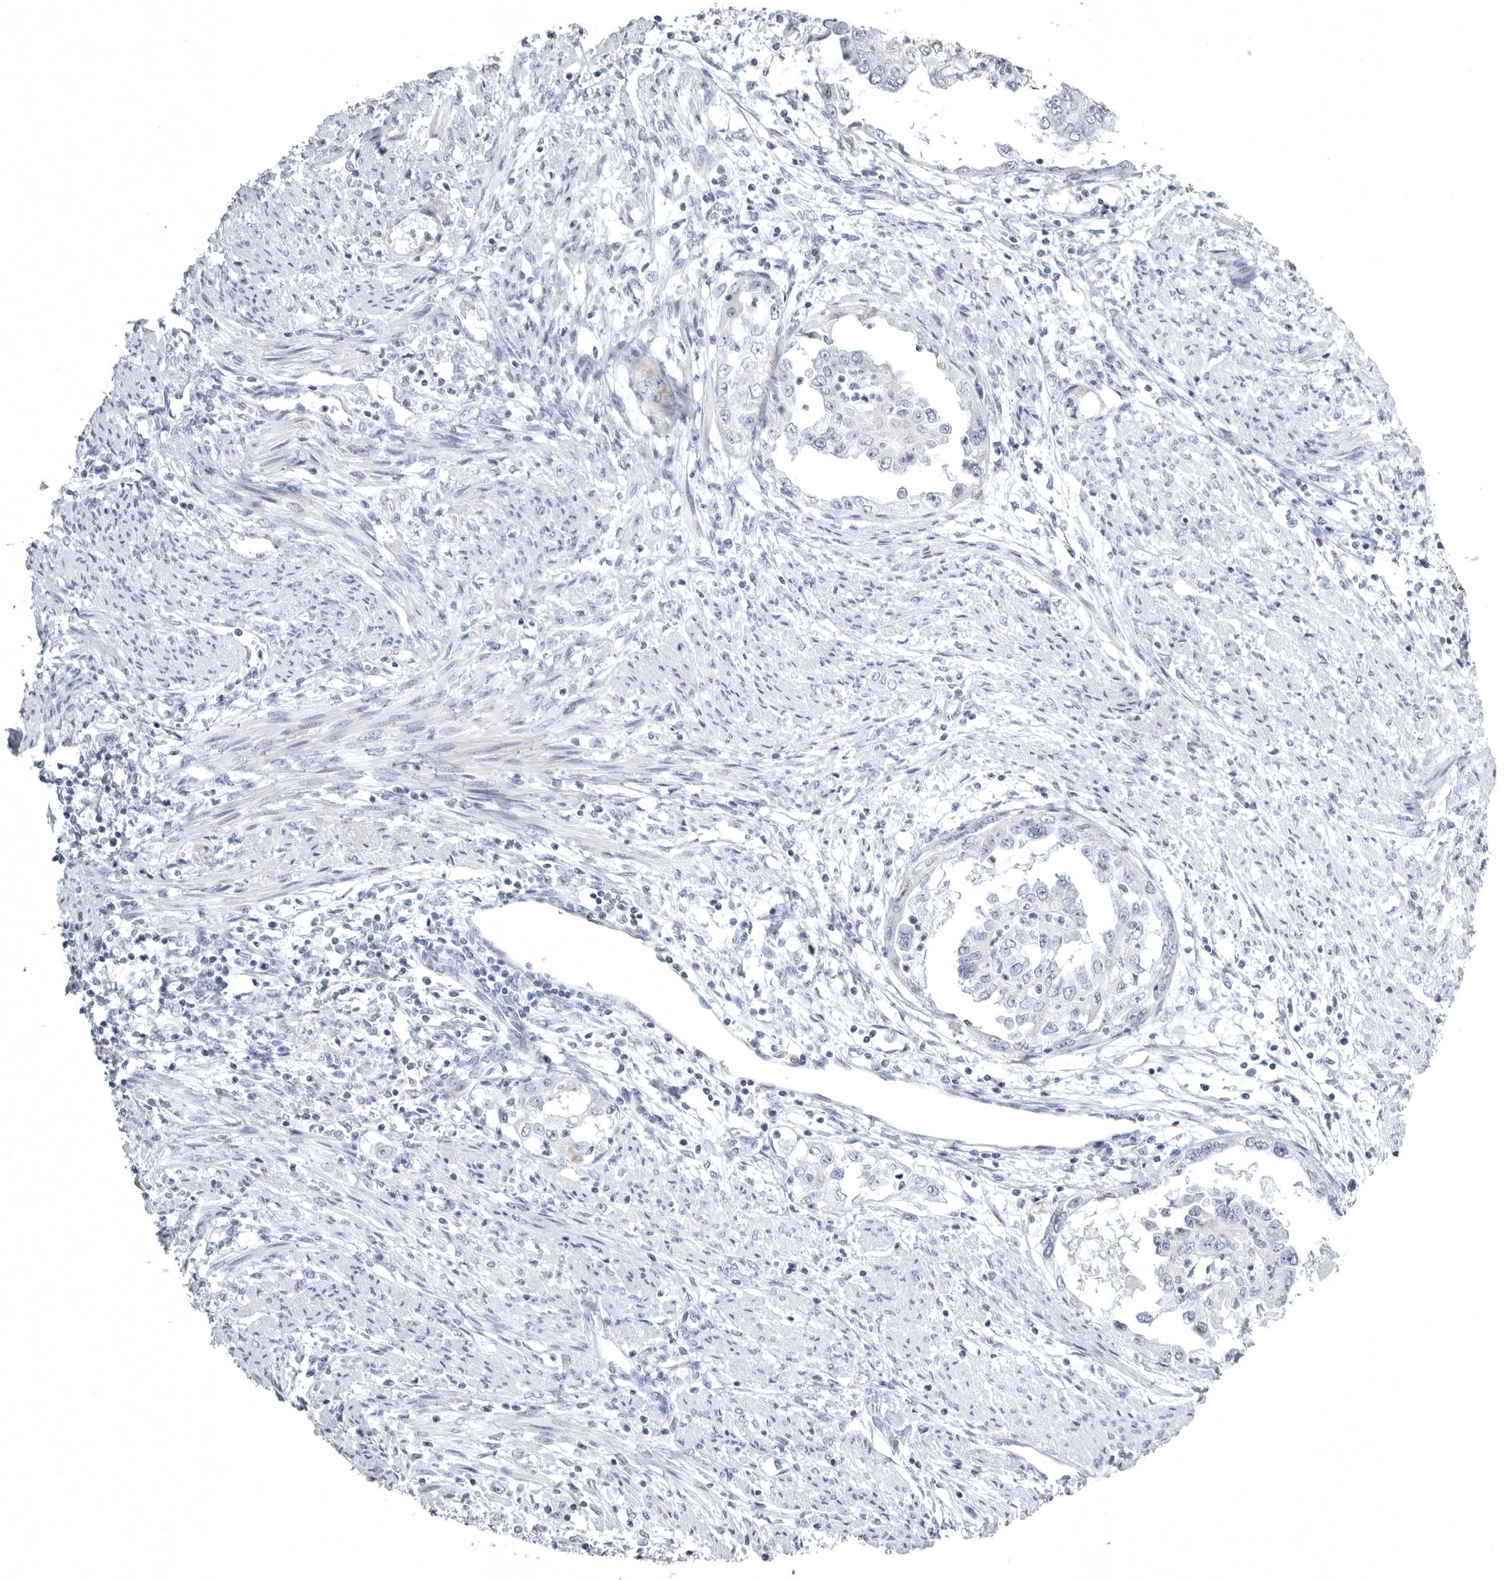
{"staining": {"intensity": "strong", "quantity": "25%-75%", "location": "cytoplasmic/membranous"}, "tissue": "endometrial cancer", "cell_type": "Tumor cells", "image_type": "cancer", "snomed": [{"axis": "morphology", "description": "Adenocarcinoma, NOS"}, {"axis": "topography", "description": "Endometrium"}], "caption": "A histopathology image of endometrial adenocarcinoma stained for a protein exhibits strong cytoplasmic/membranous brown staining in tumor cells. (DAB (3,3'-diaminobenzidine) IHC, brown staining for protein, blue staining for nuclei).", "gene": "TUFM", "patient": {"sex": "female", "age": 85}}